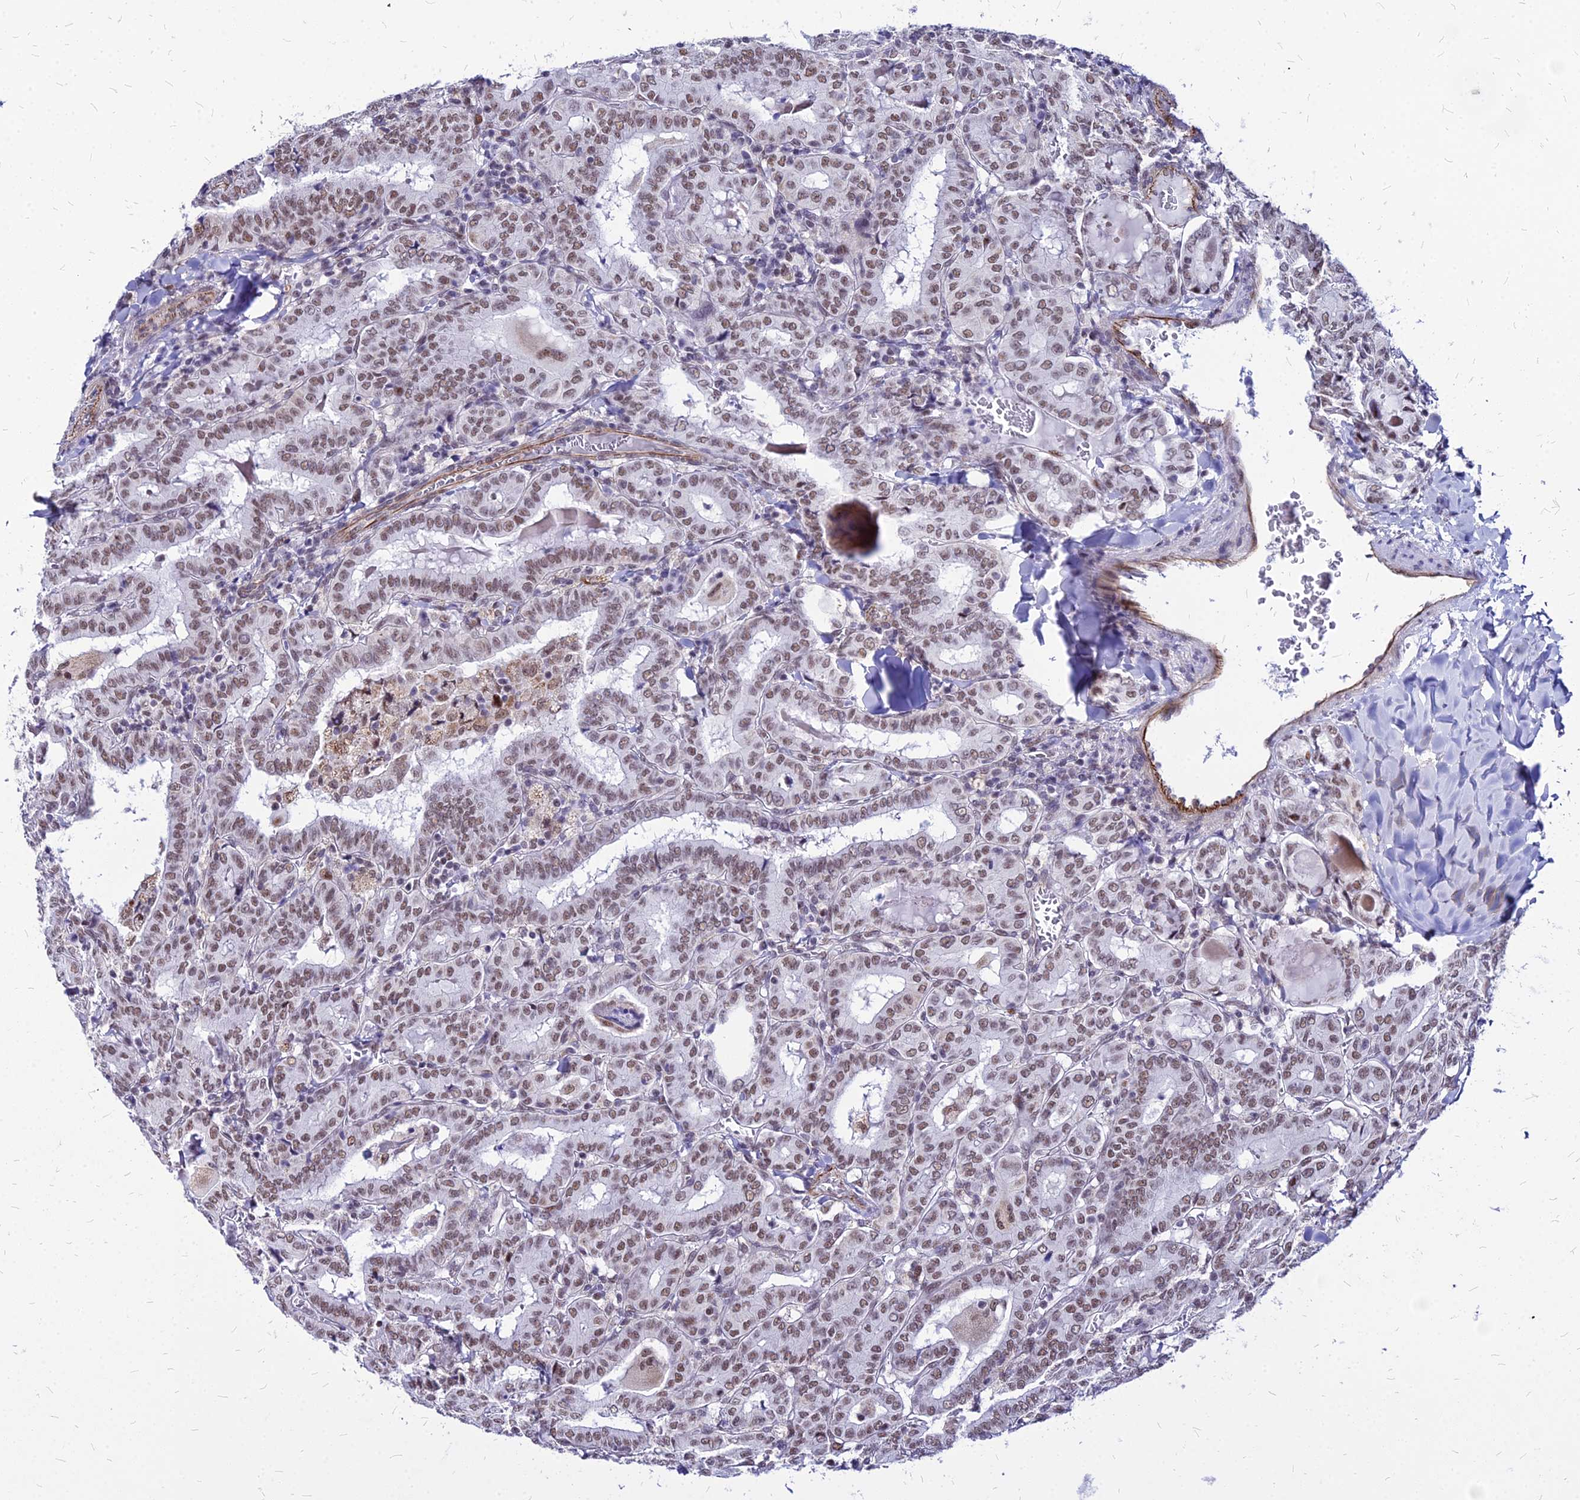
{"staining": {"intensity": "moderate", "quantity": ">75%", "location": "nuclear"}, "tissue": "thyroid cancer", "cell_type": "Tumor cells", "image_type": "cancer", "snomed": [{"axis": "morphology", "description": "Papillary adenocarcinoma, NOS"}, {"axis": "topography", "description": "Thyroid gland"}], "caption": "Papillary adenocarcinoma (thyroid) stained with a brown dye demonstrates moderate nuclear positive staining in approximately >75% of tumor cells.", "gene": "FDX2", "patient": {"sex": "female", "age": 72}}